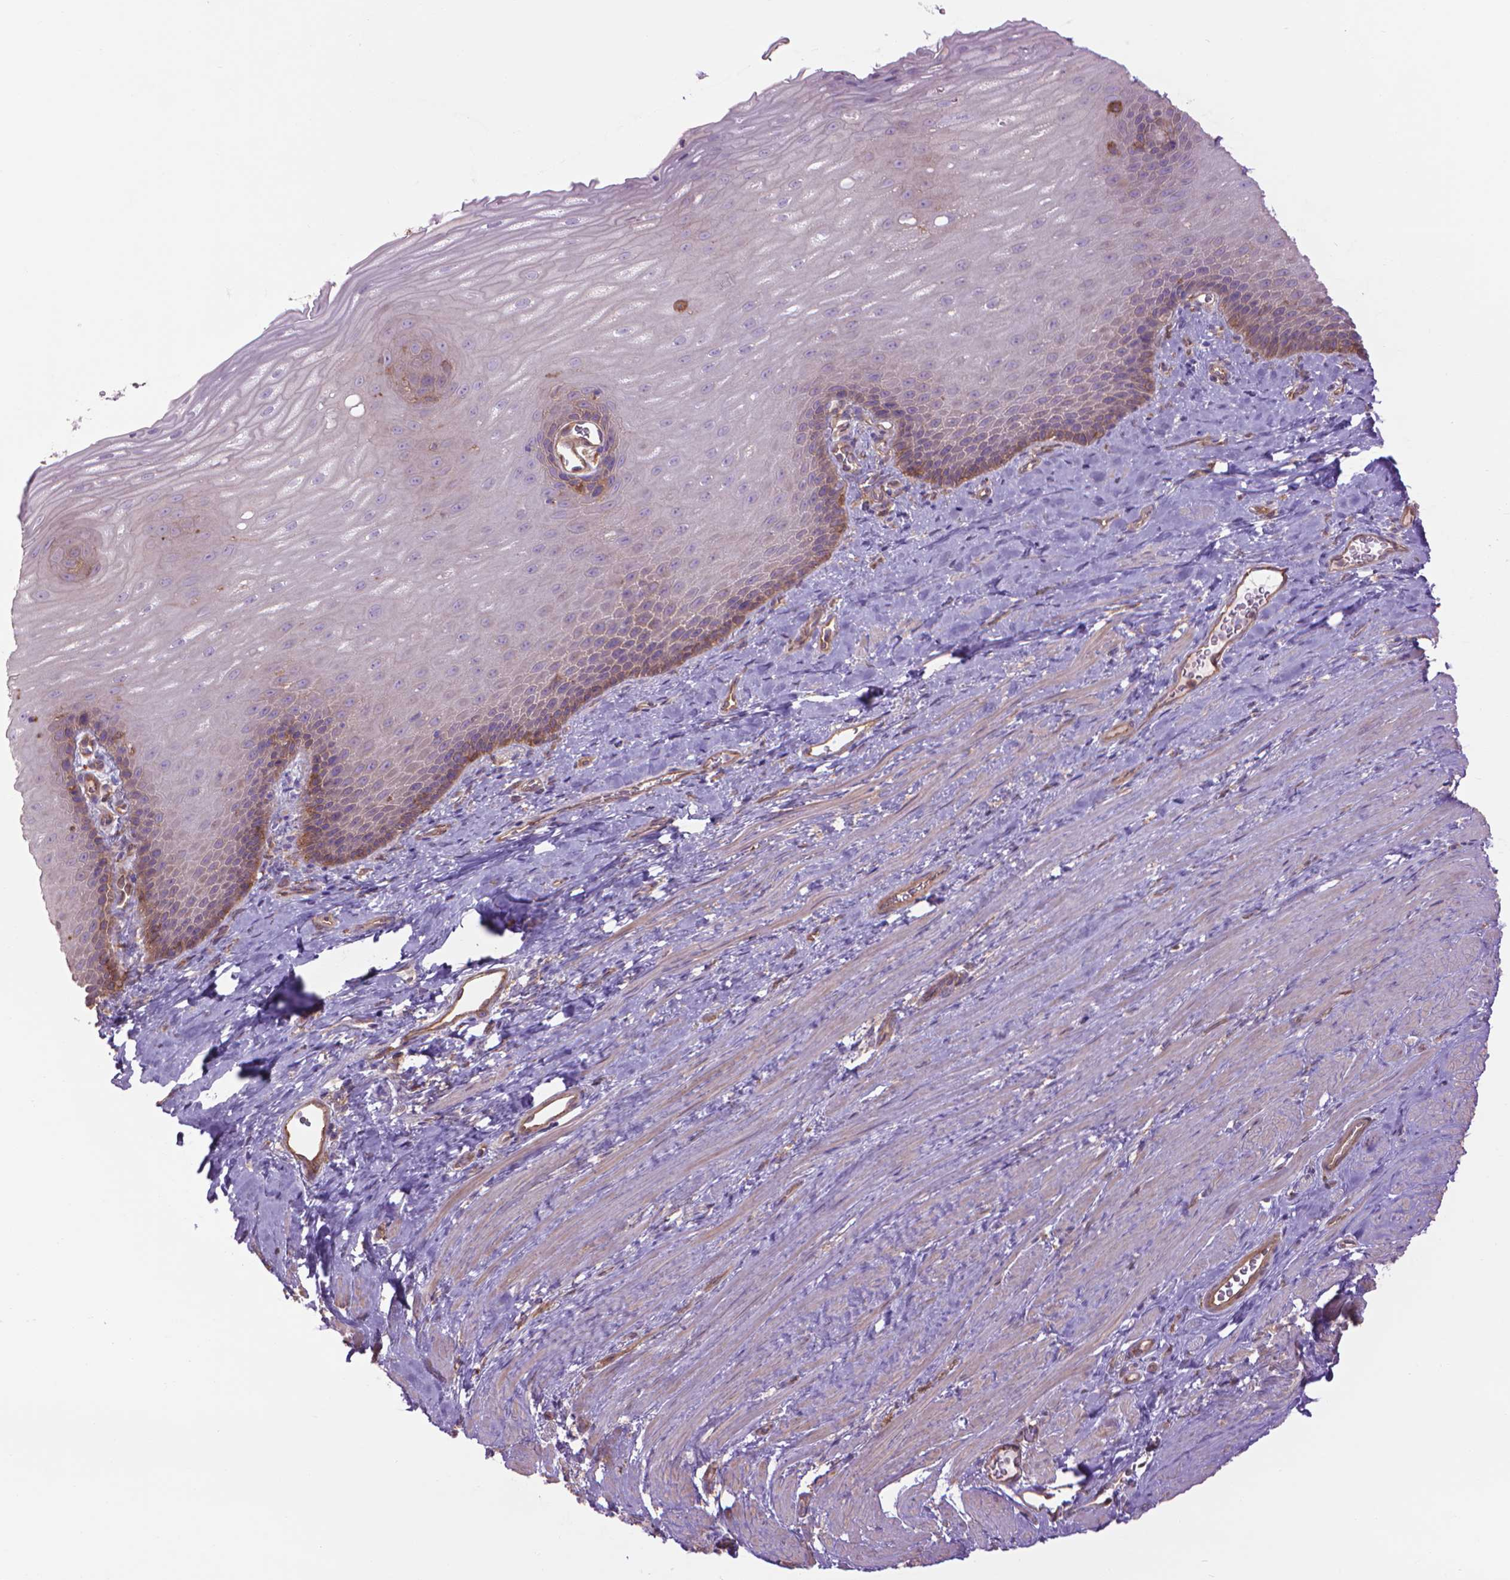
{"staining": {"intensity": "weak", "quantity": "<25%", "location": "cytoplasmic/membranous"}, "tissue": "esophagus", "cell_type": "Squamous epithelial cells", "image_type": "normal", "snomed": [{"axis": "morphology", "description": "Normal tissue, NOS"}, {"axis": "topography", "description": "Esophagus"}], "caption": "IHC micrograph of benign esophagus: human esophagus stained with DAB (3,3'-diaminobenzidine) reveals no significant protein staining in squamous epithelial cells.", "gene": "CORO1B", "patient": {"sex": "male", "age": 64}}